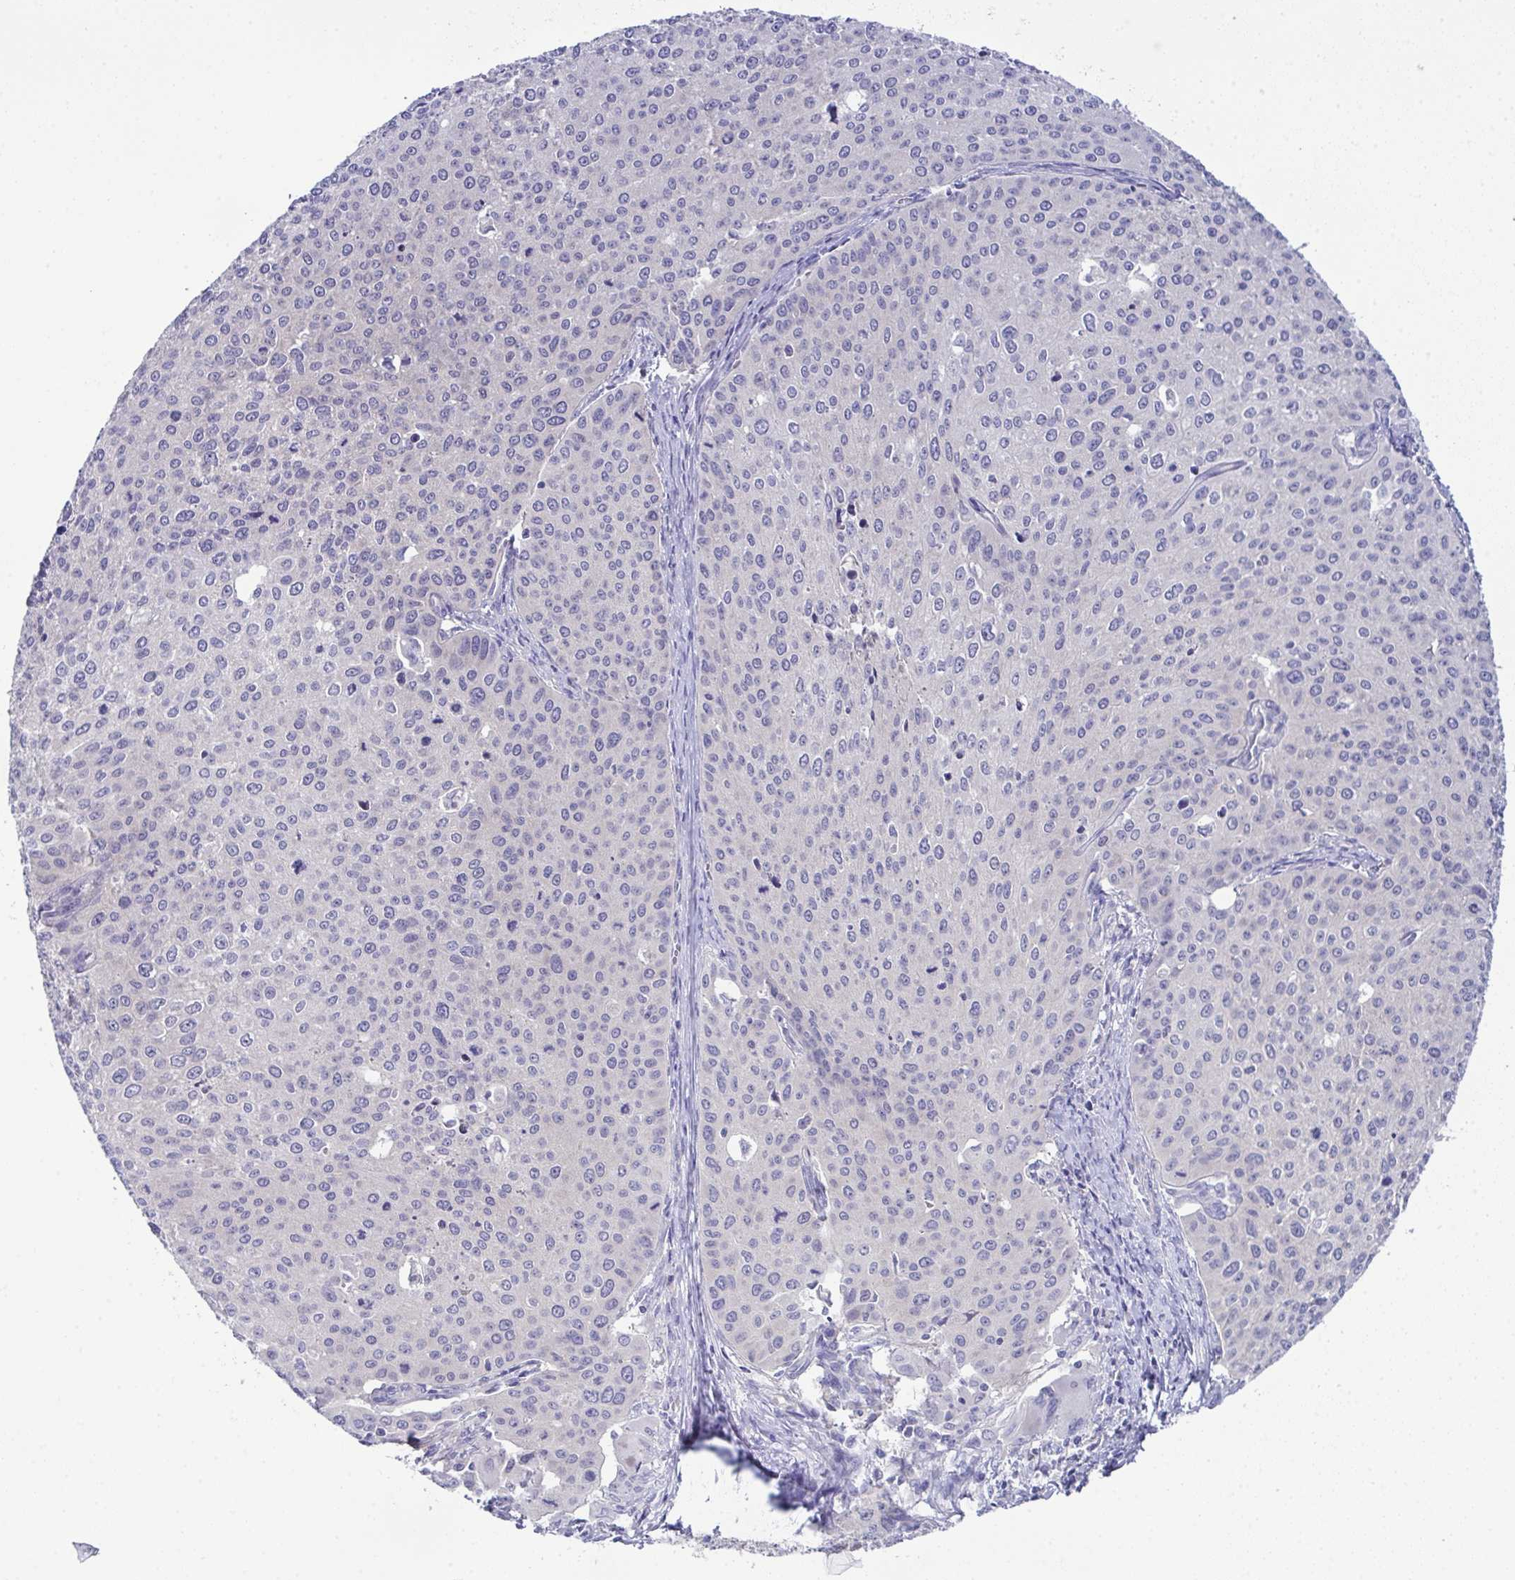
{"staining": {"intensity": "negative", "quantity": "none", "location": "none"}, "tissue": "cervical cancer", "cell_type": "Tumor cells", "image_type": "cancer", "snomed": [{"axis": "morphology", "description": "Squamous cell carcinoma, NOS"}, {"axis": "topography", "description": "Cervix"}], "caption": "High power microscopy micrograph of an IHC photomicrograph of cervical cancer (squamous cell carcinoma), revealing no significant positivity in tumor cells.", "gene": "CFAP97D1", "patient": {"sex": "female", "age": 38}}